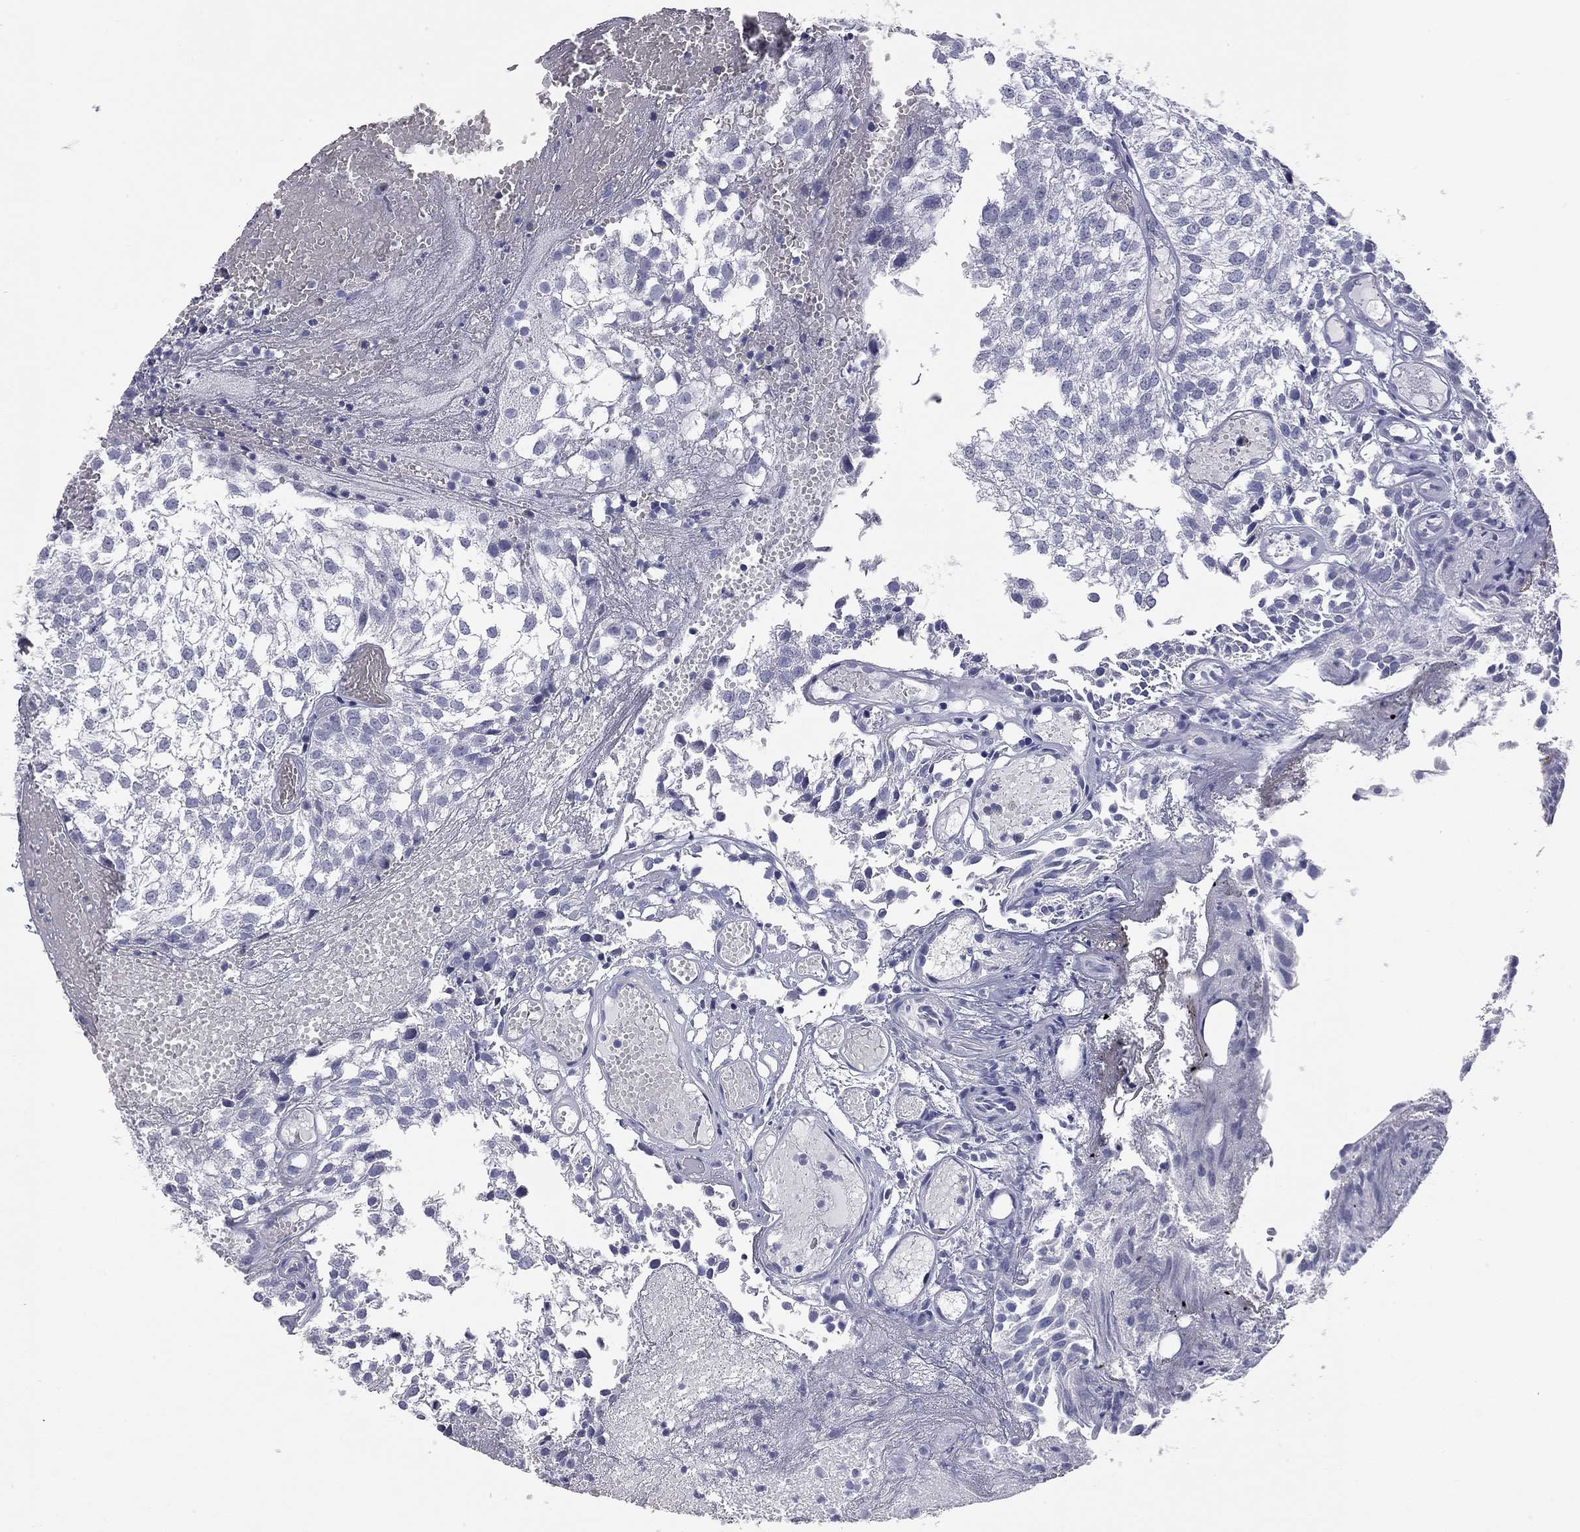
{"staining": {"intensity": "negative", "quantity": "none", "location": "none"}, "tissue": "urothelial cancer", "cell_type": "Tumor cells", "image_type": "cancer", "snomed": [{"axis": "morphology", "description": "Urothelial carcinoma, Low grade"}, {"axis": "topography", "description": "Urinary bladder"}], "caption": "DAB (3,3'-diaminobenzidine) immunohistochemical staining of human urothelial cancer exhibits no significant expression in tumor cells.", "gene": "AK8", "patient": {"sex": "male", "age": 79}}